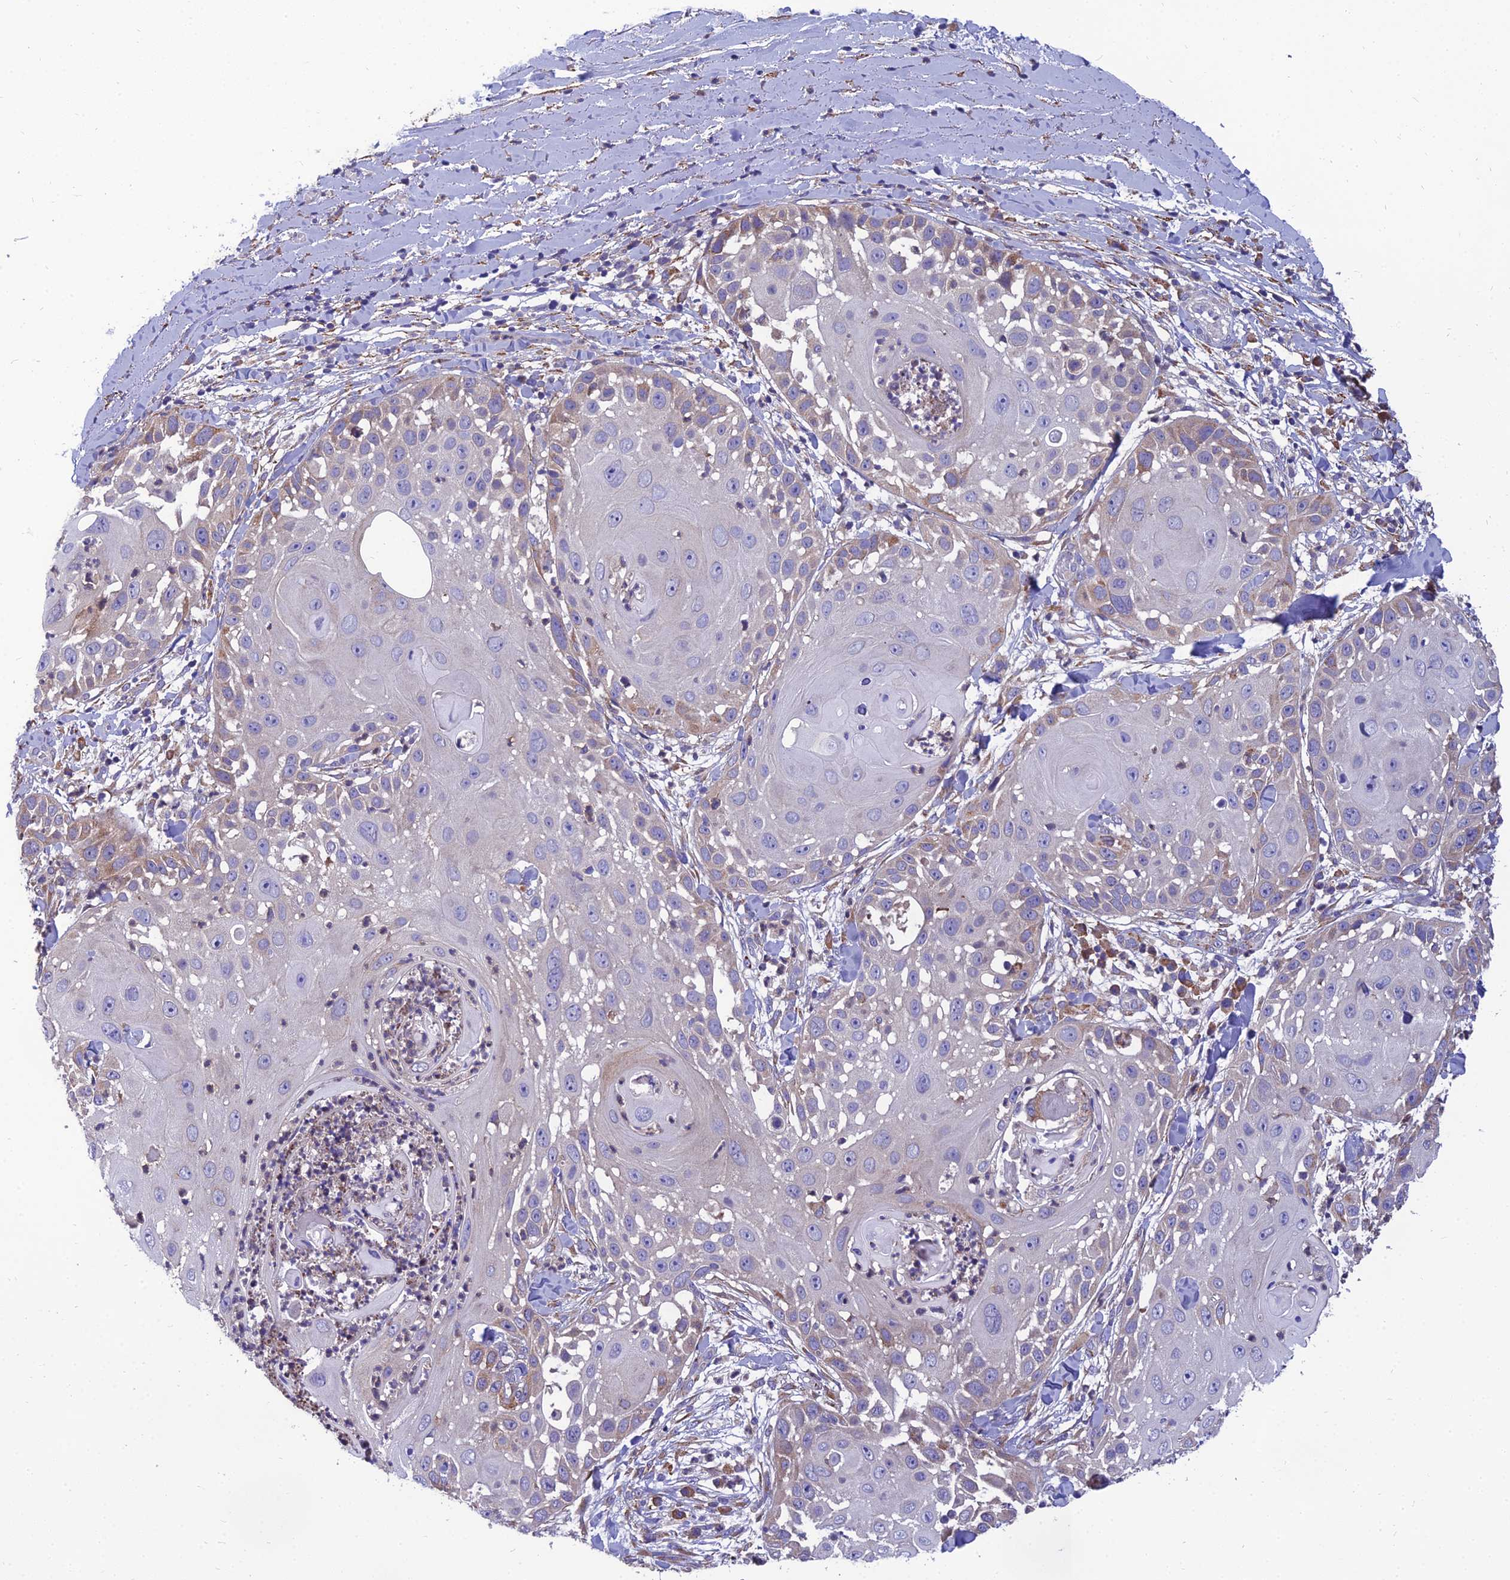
{"staining": {"intensity": "weak", "quantity": "<25%", "location": "cytoplasmic/membranous"}, "tissue": "skin cancer", "cell_type": "Tumor cells", "image_type": "cancer", "snomed": [{"axis": "morphology", "description": "Squamous cell carcinoma, NOS"}, {"axis": "topography", "description": "Skin"}], "caption": "Immunohistochemistry (IHC) of human skin cancer (squamous cell carcinoma) exhibits no positivity in tumor cells.", "gene": "UMAD1", "patient": {"sex": "female", "age": 44}}